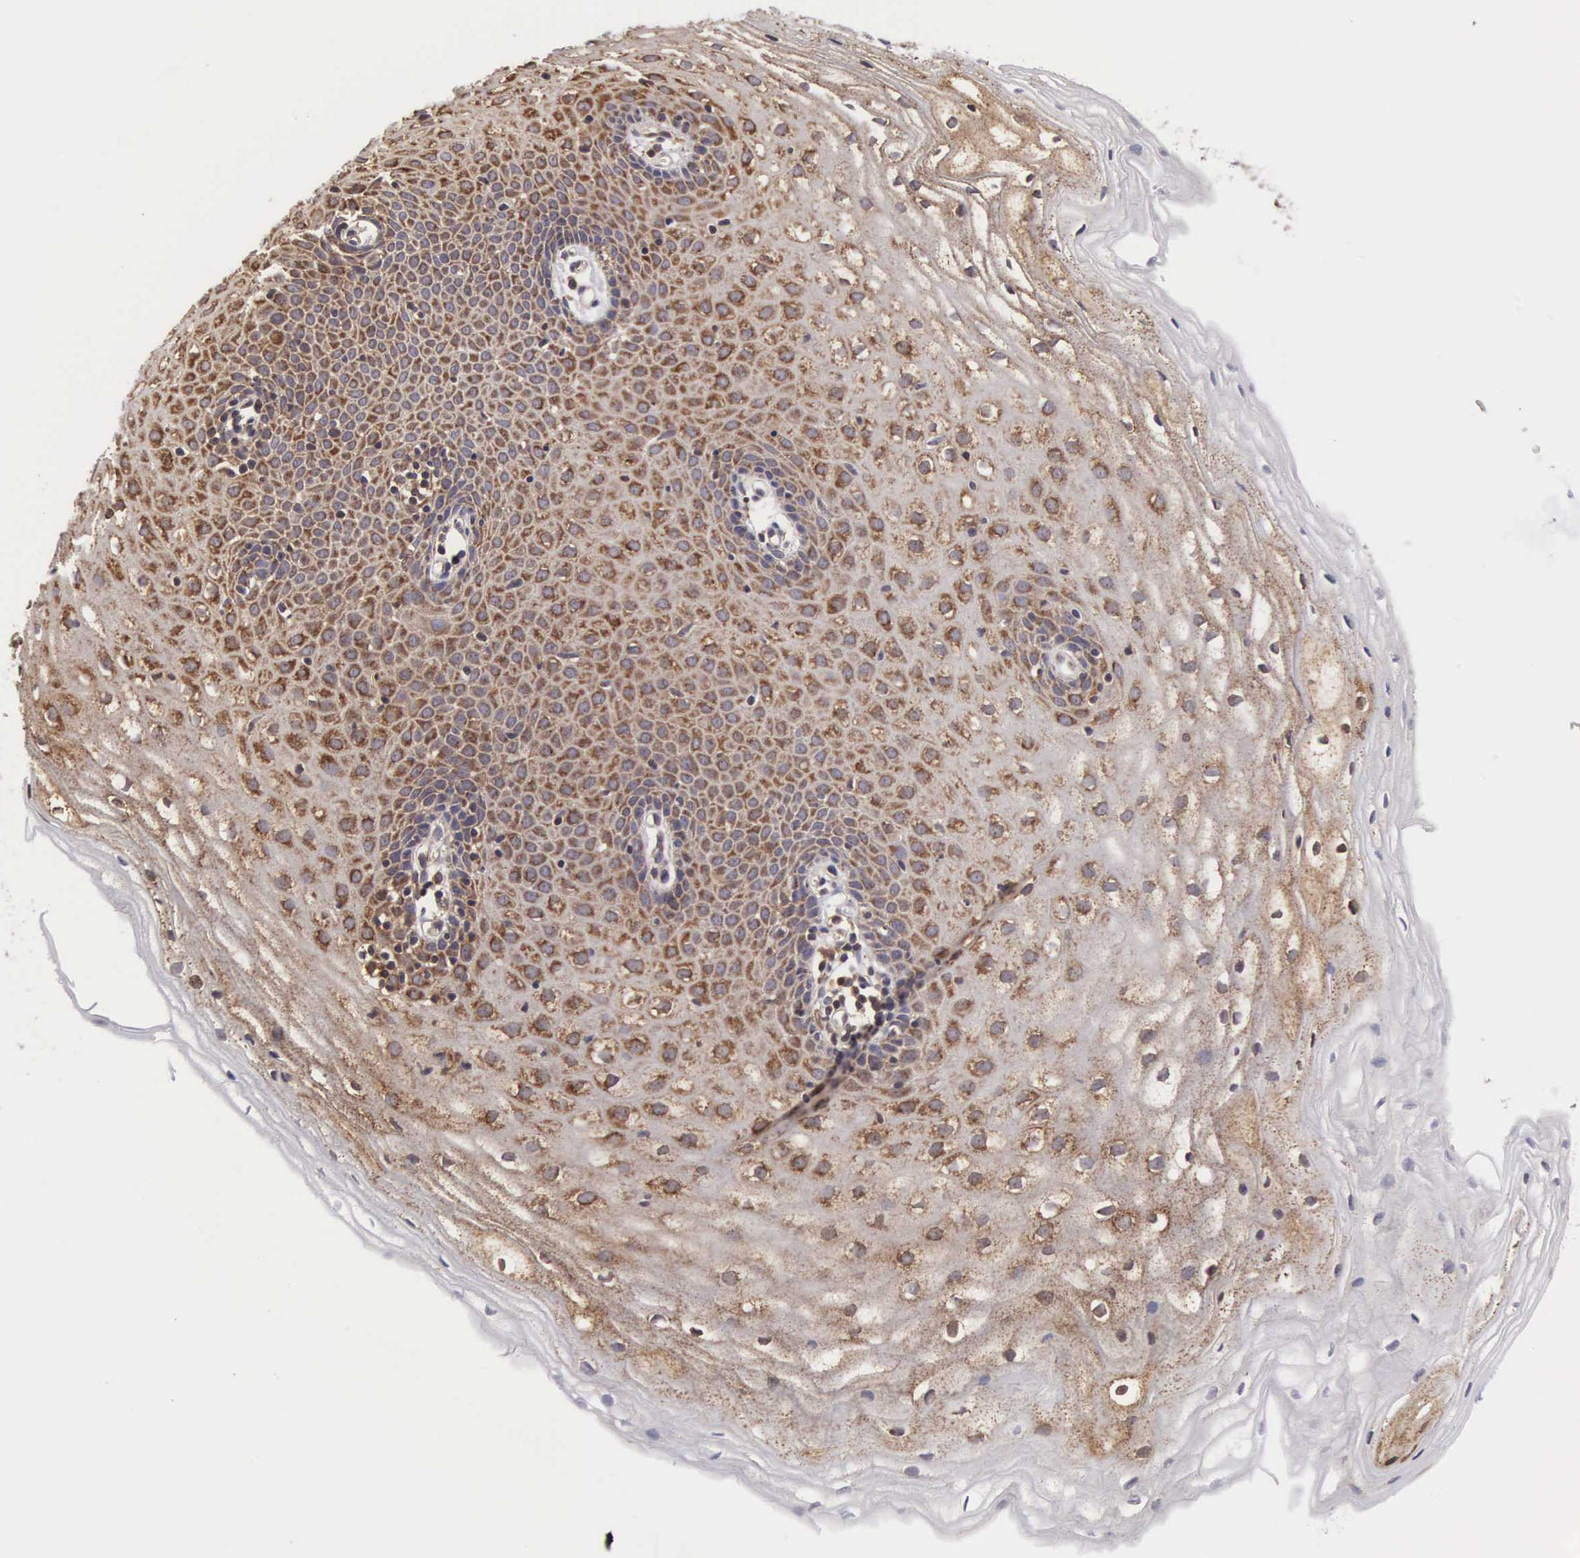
{"staining": {"intensity": "moderate", "quantity": ">75%", "location": "cytoplasmic/membranous"}, "tissue": "cervix", "cell_type": "Glandular cells", "image_type": "normal", "snomed": [{"axis": "morphology", "description": "Normal tissue, NOS"}, {"axis": "topography", "description": "Cervix"}], "caption": "Cervix stained with a brown dye displays moderate cytoplasmic/membranous positive positivity in approximately >75% of glandular cells.", "gene": "DHRS1", "patient": {"sex": "female", "age": 53}}